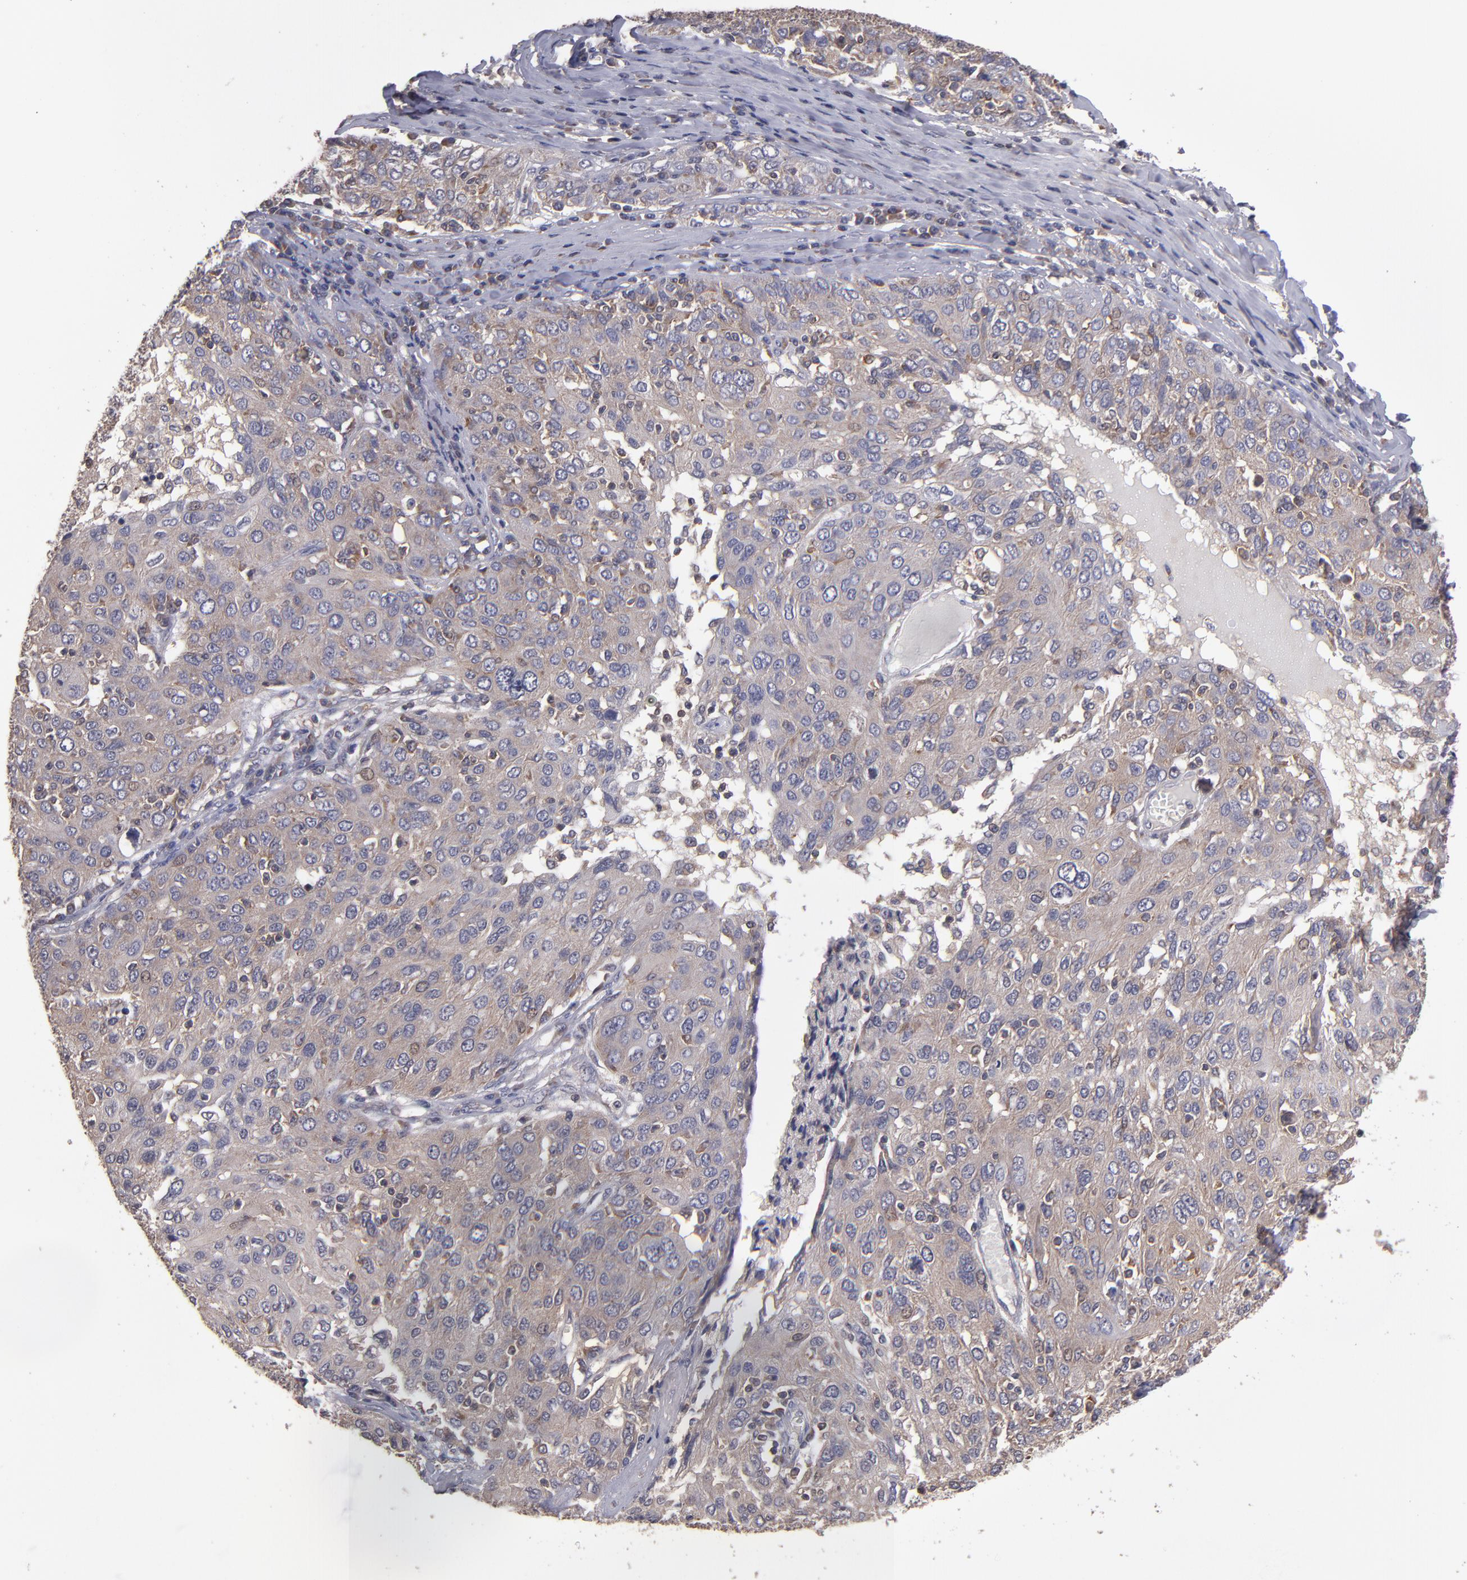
{"staining": {"intensity": "weak", "quantity": ">75%", "location": "cytoplasmic/membranous"}, "tissue": "ovarian cancer", "cell_type": "Tumor cells", "image_type": "cancer", "snomed": [{"axis": "morphology", "description": "Carcinoma, endometroid"}, {"axis": "topography", "description": "Ovary"}], "caption": "Protein staining of ovarian endometroid carcinoma tissue demonstrates weak cytoplasmic/membranous expression in approximately >75% of tumor cells. (DAB = brown stain, brightfield microscopy at high magnification).", "gene": "NF2", "patient": {"sex": "female", "age": 50}}